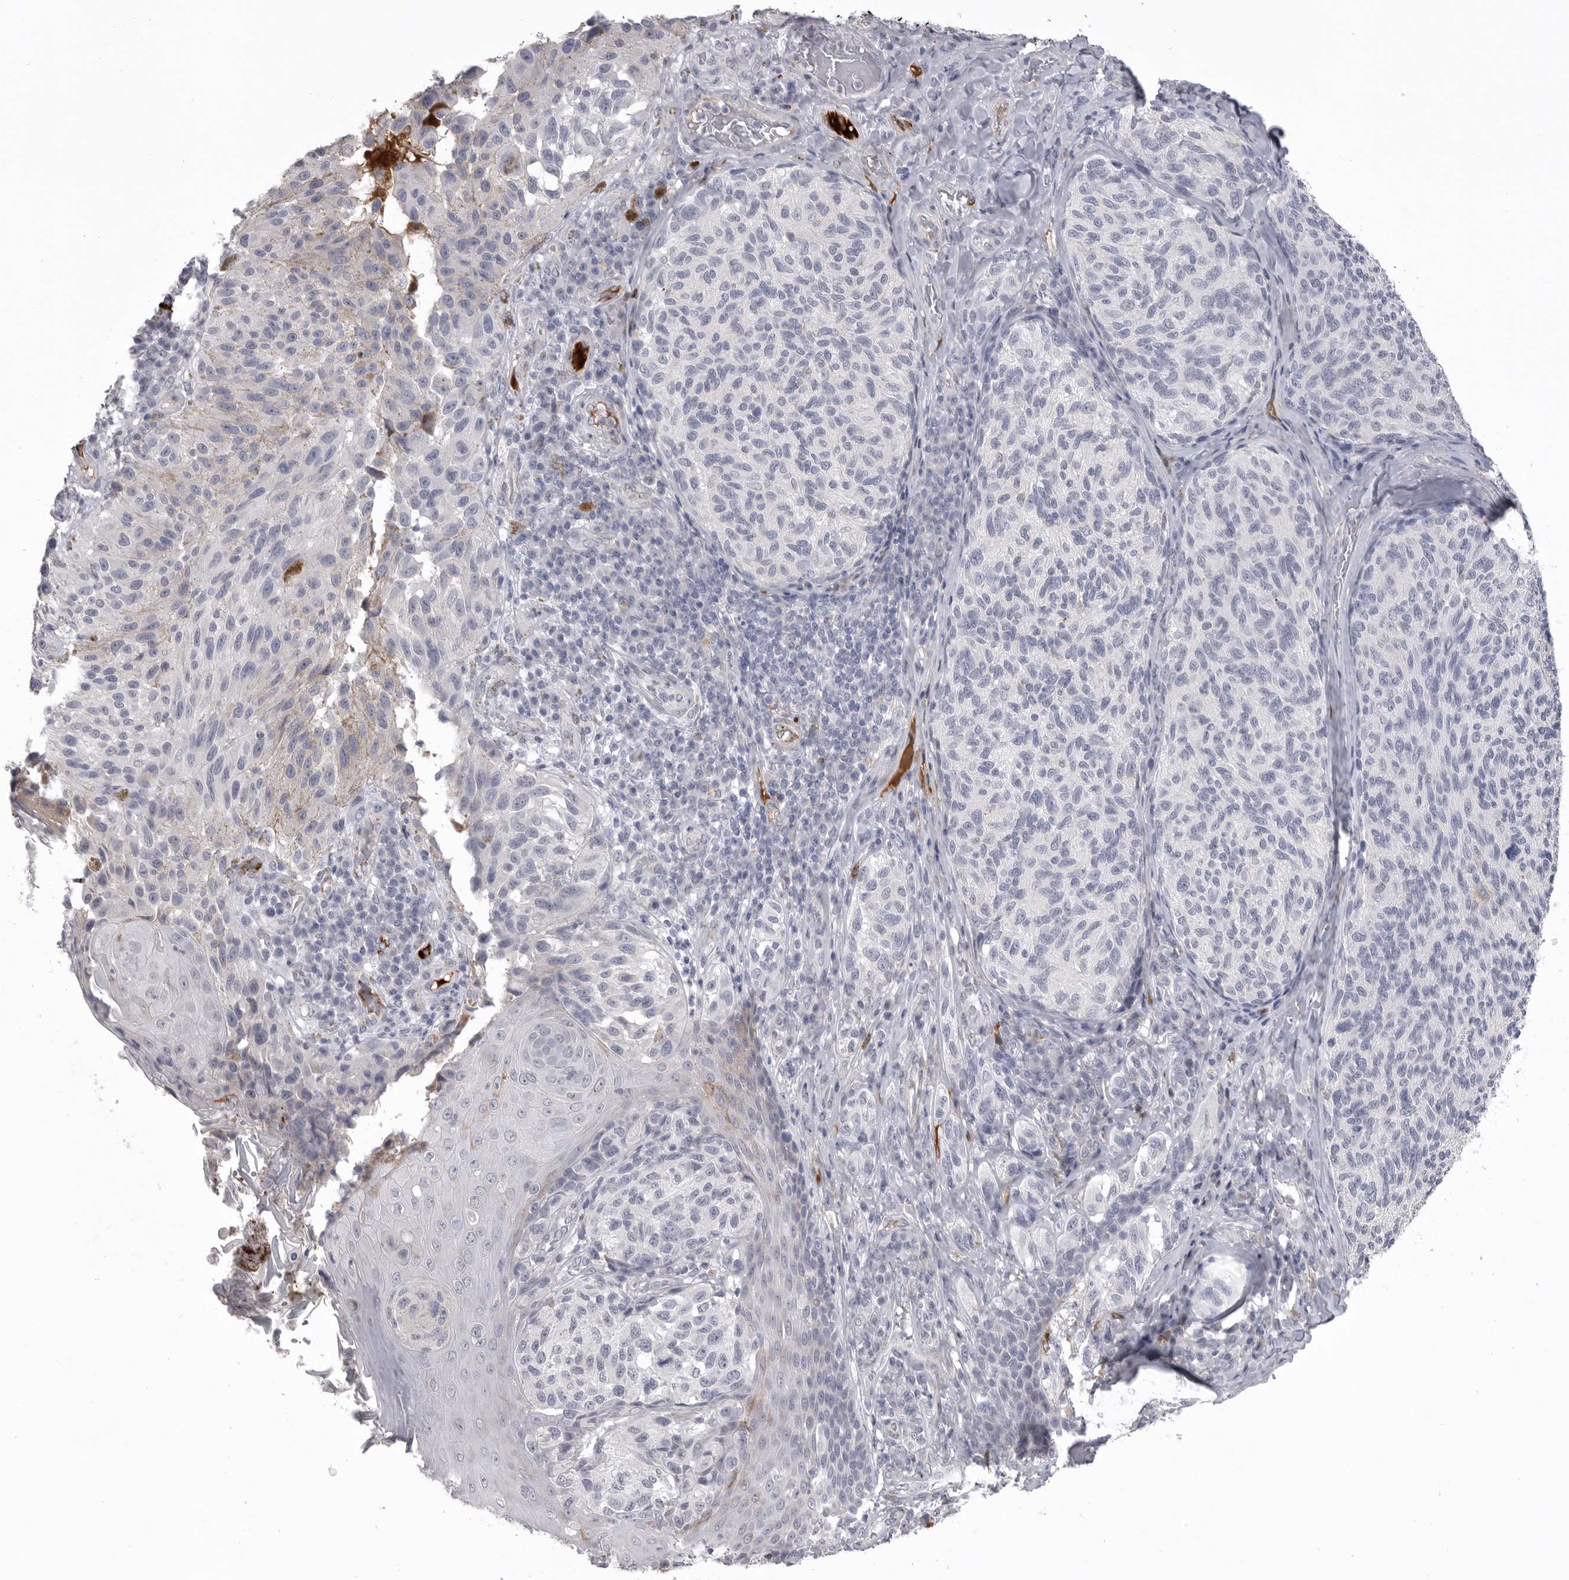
{"staining": {"intensity": "negative", "quantity": "none", "location": "none"}, "tissue": "melanoma", "cell_type": "Tumor cells", "image_type": "cancer", "snomed": [{"axis": "morphology", "description": "Malignant melanoma, NOS"}, {"axis": "topography", "description": "Skin"}], "caption": "Tumor cells are negative for brown protein staining in malignant melanoma.", "gene": "SERPING1", "patient": {"sex": "female", "age": 73}}